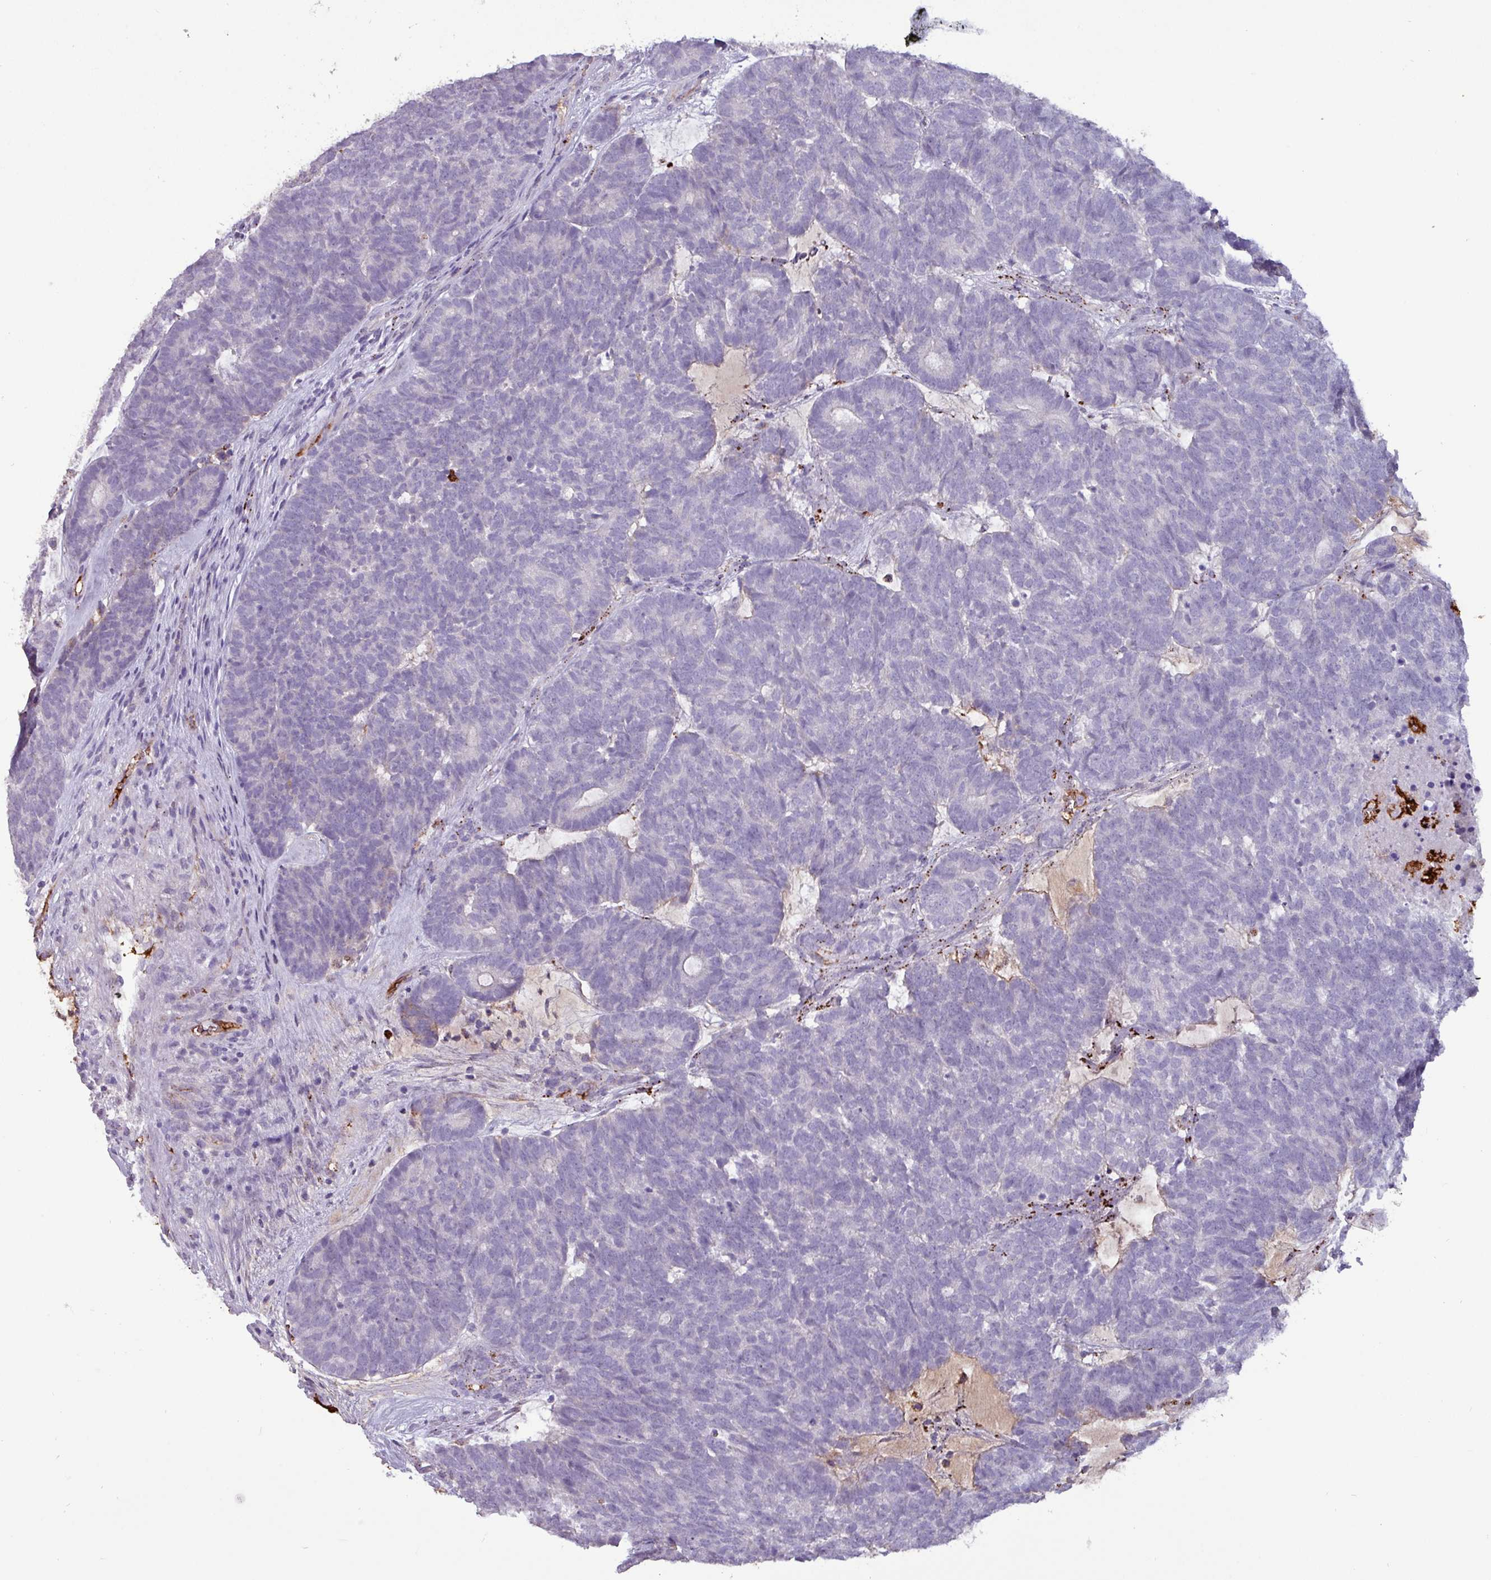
{"staining": {"intensity": "negative", "quantity": "none", "location": "none"}, "tissue": "head and neck cancer", "cell_type": "Tumor cells", "image_type": "cancer", "snomed": [{"axis": "morphology", "description": "Adenocarcinoma, NOS"}, {"axis": "topography", "description": "Head-Neck"}], "caption": "Human head and neck adenocarcinoma stained for a protein using immunohistochemistry demonstrates no staining in tumor cells.", "gene": "PLIN2", "patient": {"sex": "female", "age": 81}}